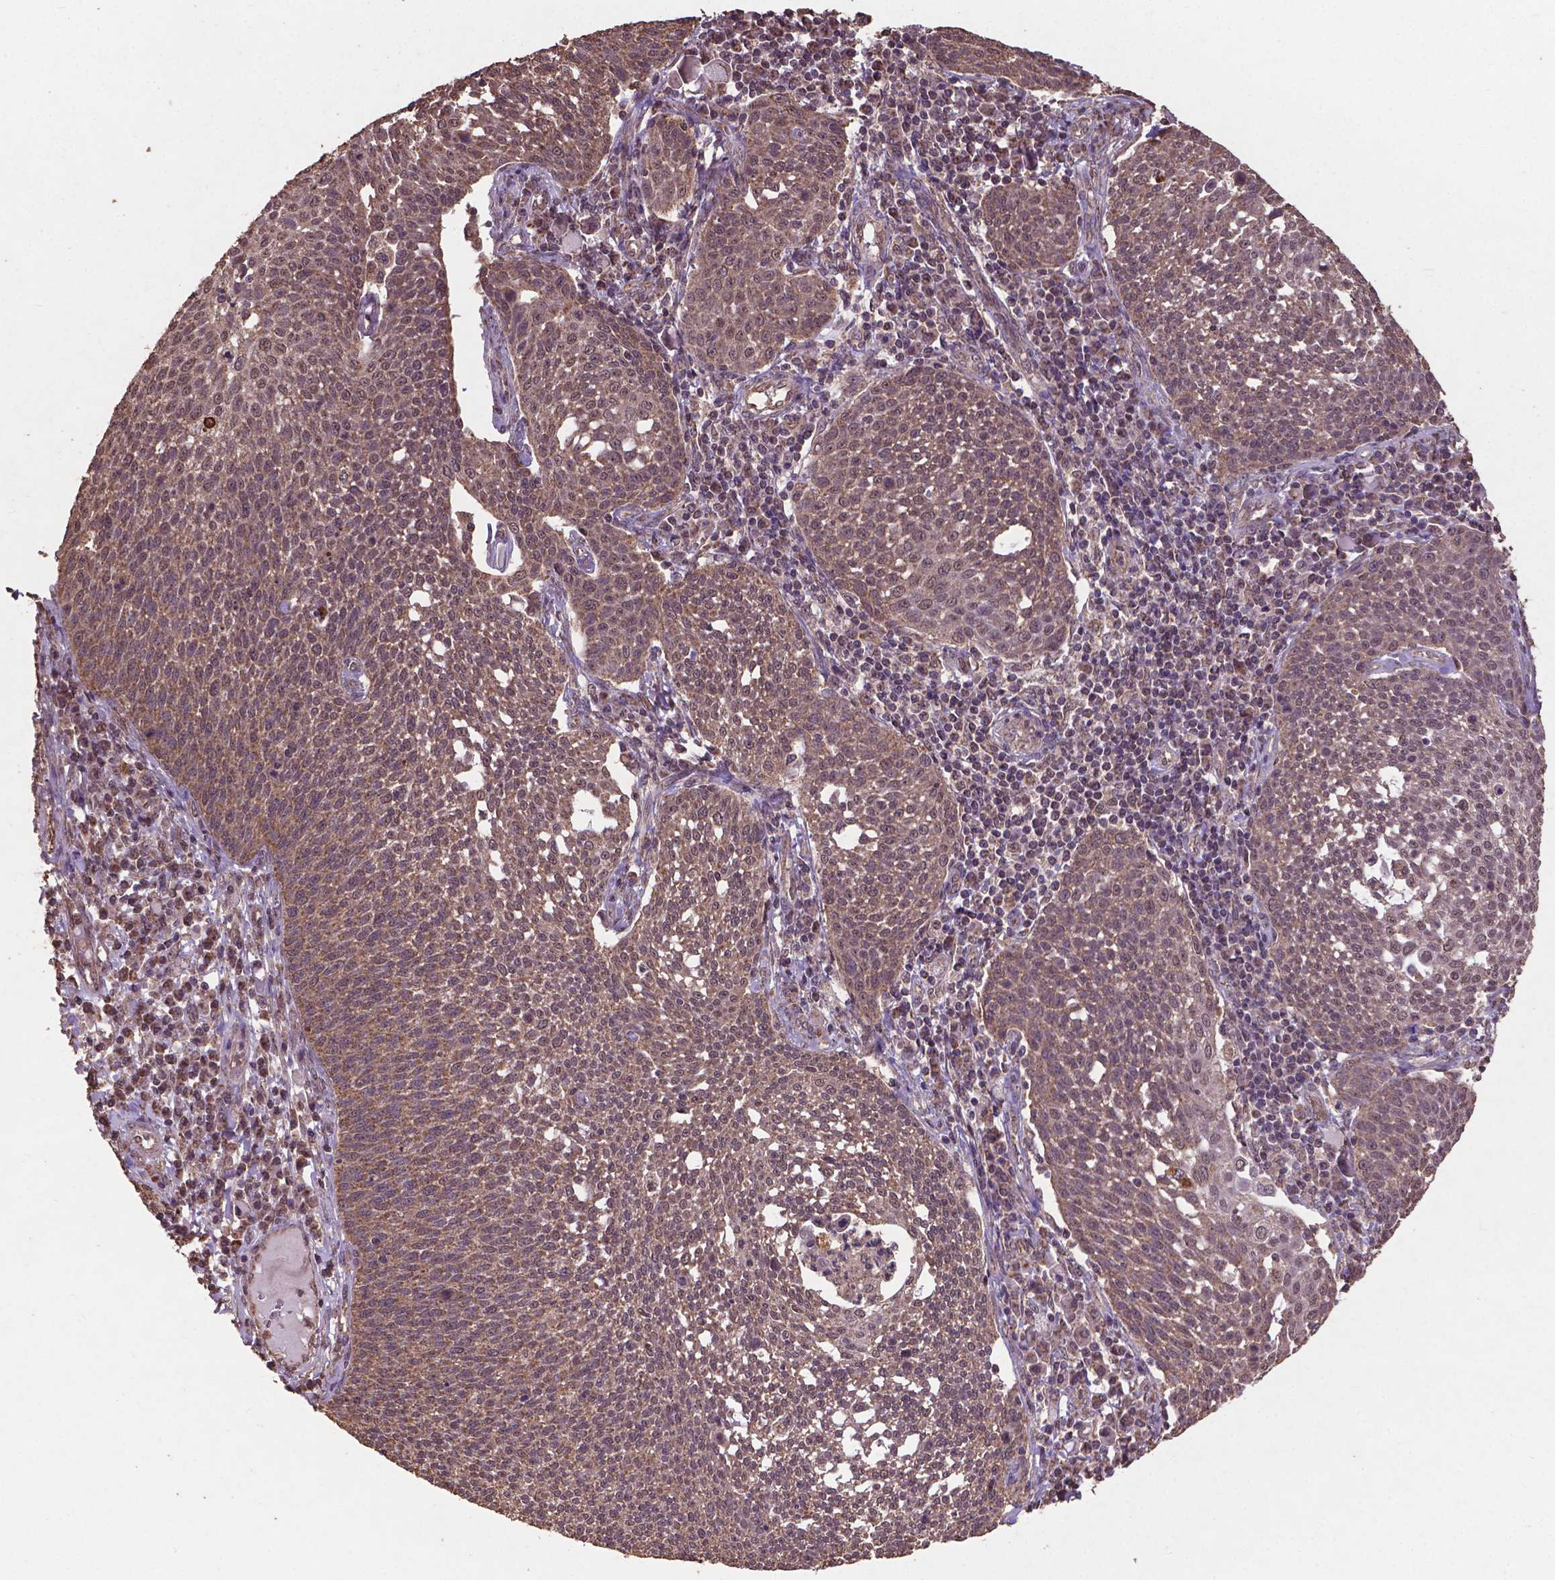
{"staining": {"intensity": "weak", "quantity": ">75%", "location": "cytoplasmic/membranous,nuclear"}, "tissue": "cervical cancer", "cell_type": "Tumor cells", "image_type": "cancer", "snomed": [{"axis": "morphology", "description": "Squamous cell carcinoma, NOS"}, {"axis": "topography", "description": "Cervix"}], "caption": "High-power microscopy captured an immunohistochemistry micrograph of squamous cell carcinoma (cervical), revealing weak cytoplasmic/membranous and nuclear expression in about >75% of tumor cells.", "gene": "DCAF1", "patient": {"sex": "female", "age": 34}}